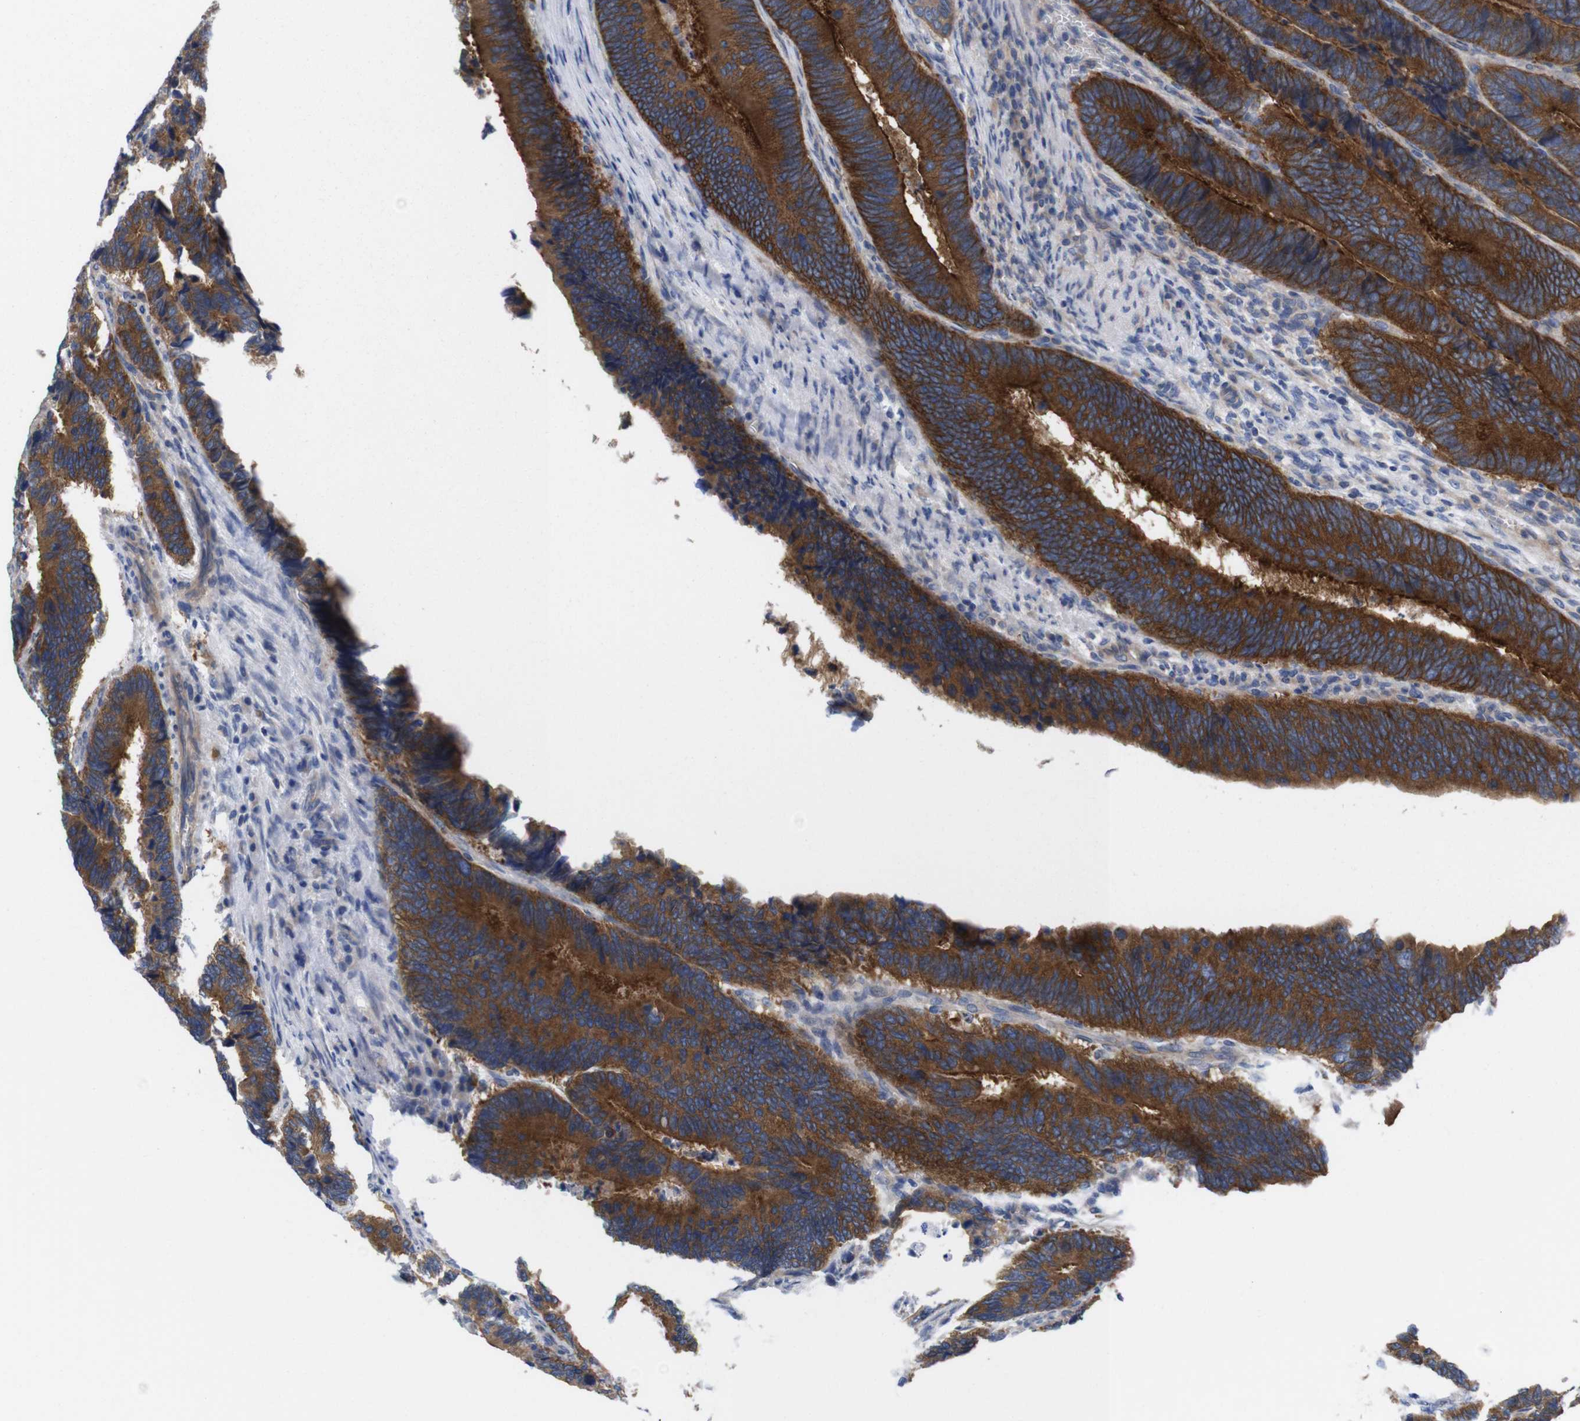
{"staining": {"intensity": "strong", "quantity": ">75%", "location": "cytoplasmic/membranous"}, "tissue": "colorectal cancer", "cell_type": "Tumor cells", "image_type": "cancer", "snomed": [{"axis": "morphology", "description": "Adenocarcinoma, NOS"}, {"axis": "topography", "description": "Colon"}], "caption": "Immunohistochemistry of human colorectal adenocarcinoma shows high levels of strong cytoplasmic/membranous positivity in about >75% of tumor cells.", "gene": "USH1C", "patient": {"sex": "male", "age": 72}}